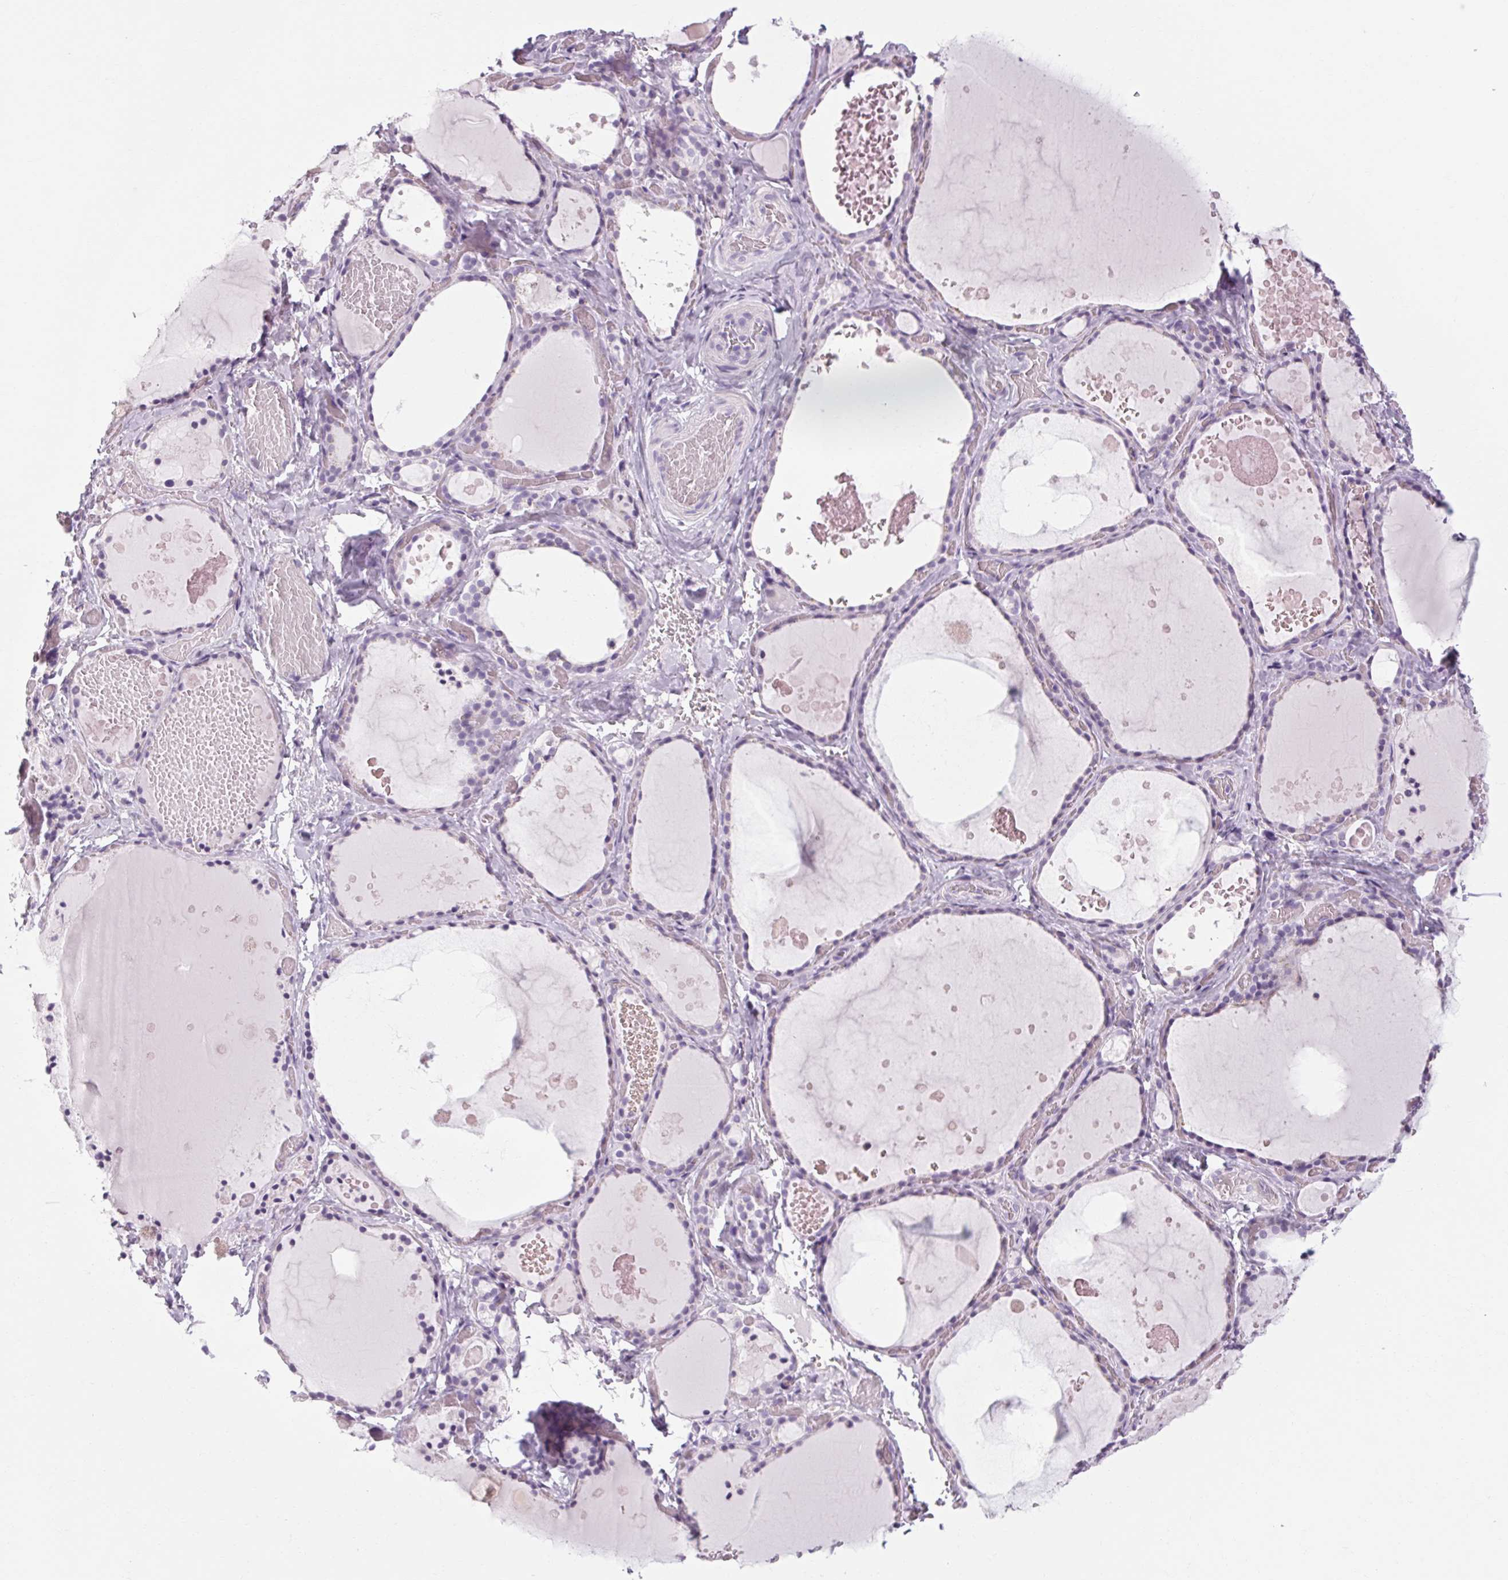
{"staining": {"intensity": "negative", "quantity": "none", "location": "none"}, "tissue": "thyroid gland", "cell_type": "Glandular cells", "image_type": "normal", "snomed": [{"axis": "morphology", "description": "Normal tissue, NOS"}, {"axis": "topography", "description": "Thyroid gland"}], "caption": "IHC image of normal thyroid gland: human thyroid gland stained with DAB demonstrates no significant protein staining in glandular cells.", "gene": "POMC", "patient": {"sex": "female", "age": 56}}